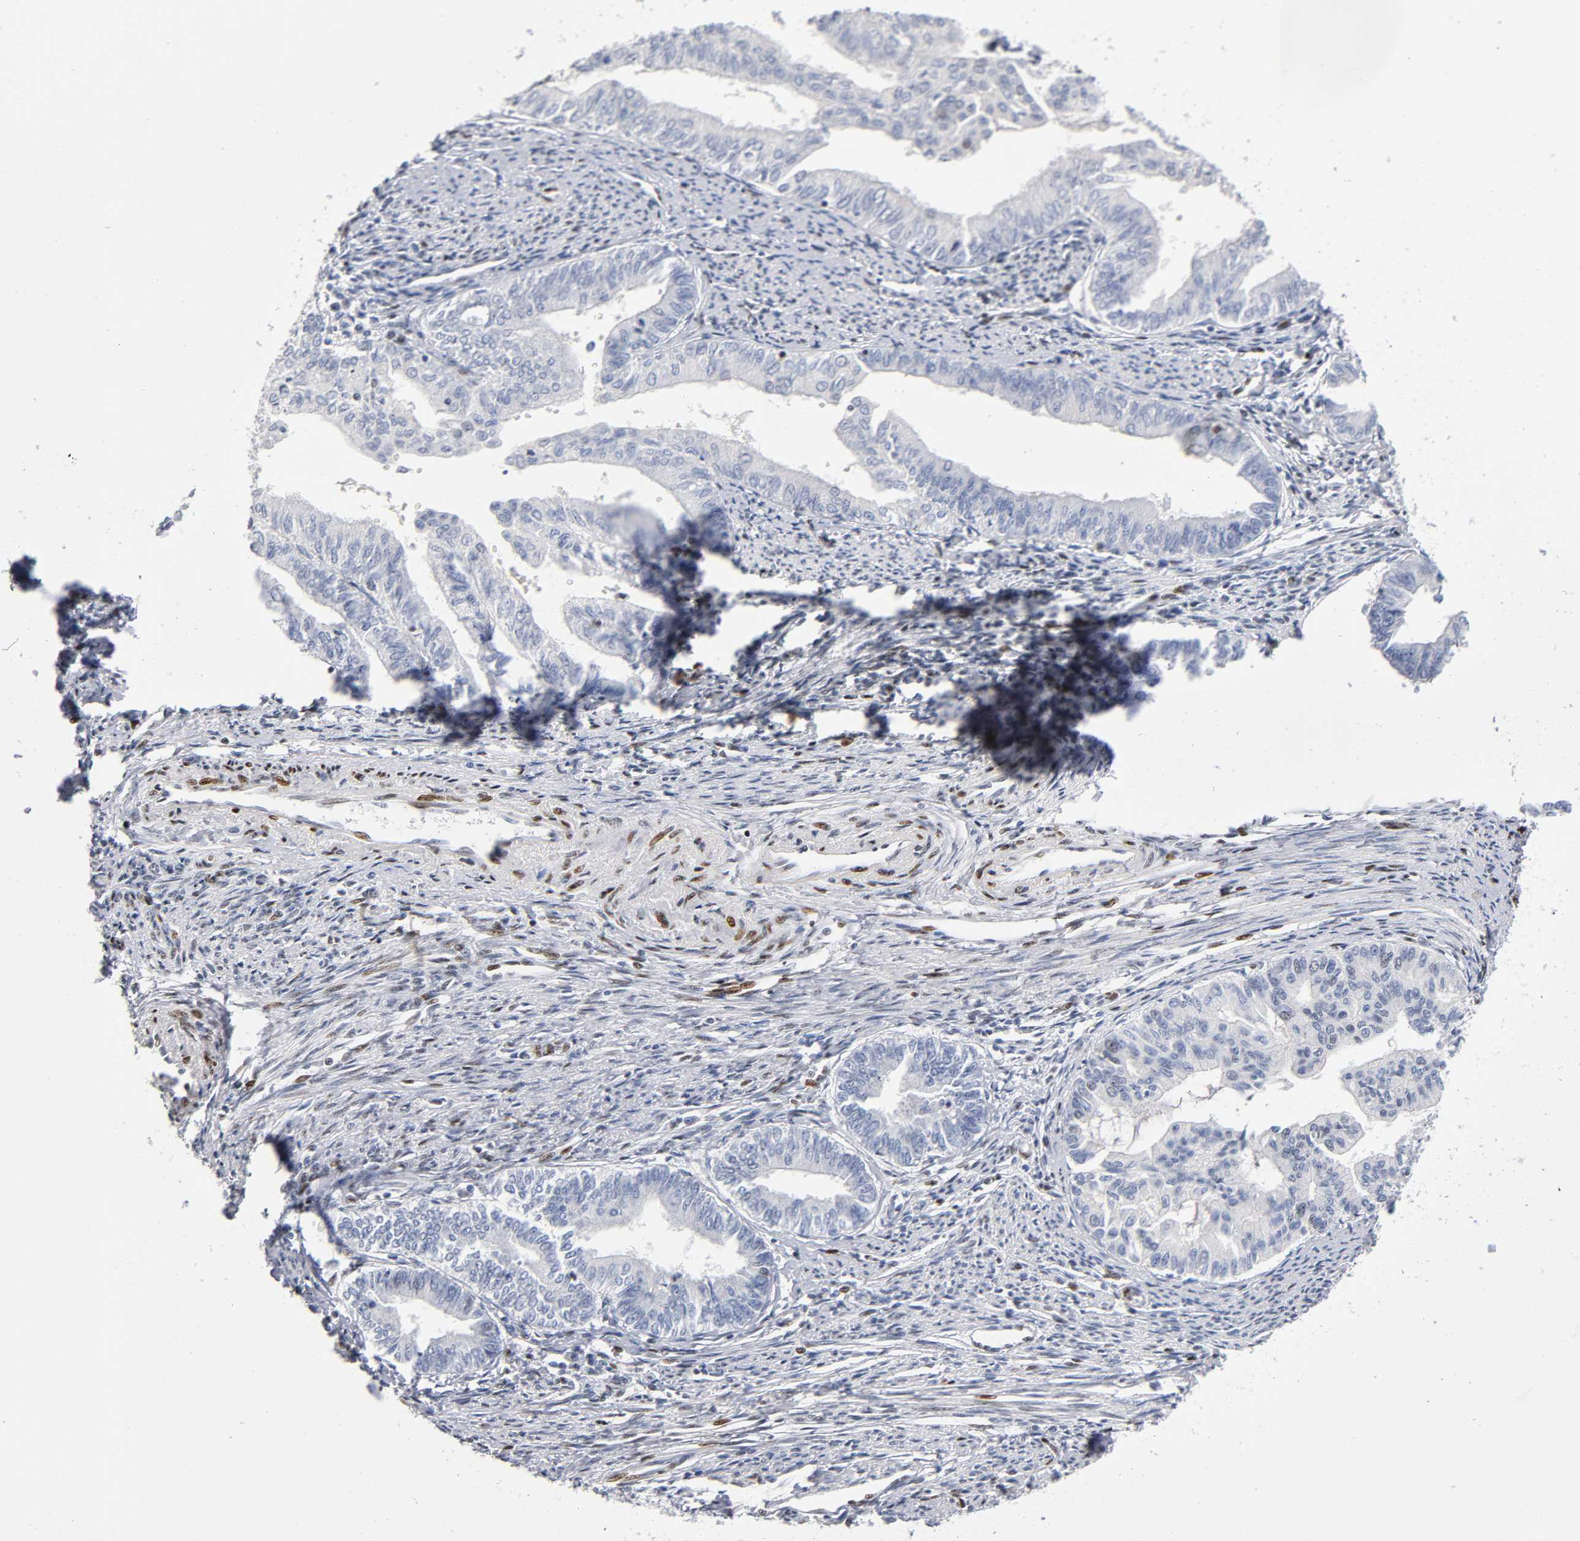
{"staining": {"intensity": "negative", "quantity": "none", "location": "none"}, "tissue": "endometrial cancer", "cell_type": "Tumor cells", "image_type": "cancer", "snomed": [{"axis": "morphology", "description": "Adenocarcinoma, NOS"}, {"axis": "topography", "description": "Endometrium"}], "caption": "Immunohistochemical staining of human endometrial adenocarcinoma exhibits no significant staining in tumor cells. (DAB immunohistochemistry visualized using brightfield microscopy, high magnification).", "gene": "SP3", "patient": {"sex": "female", "age": 66}}